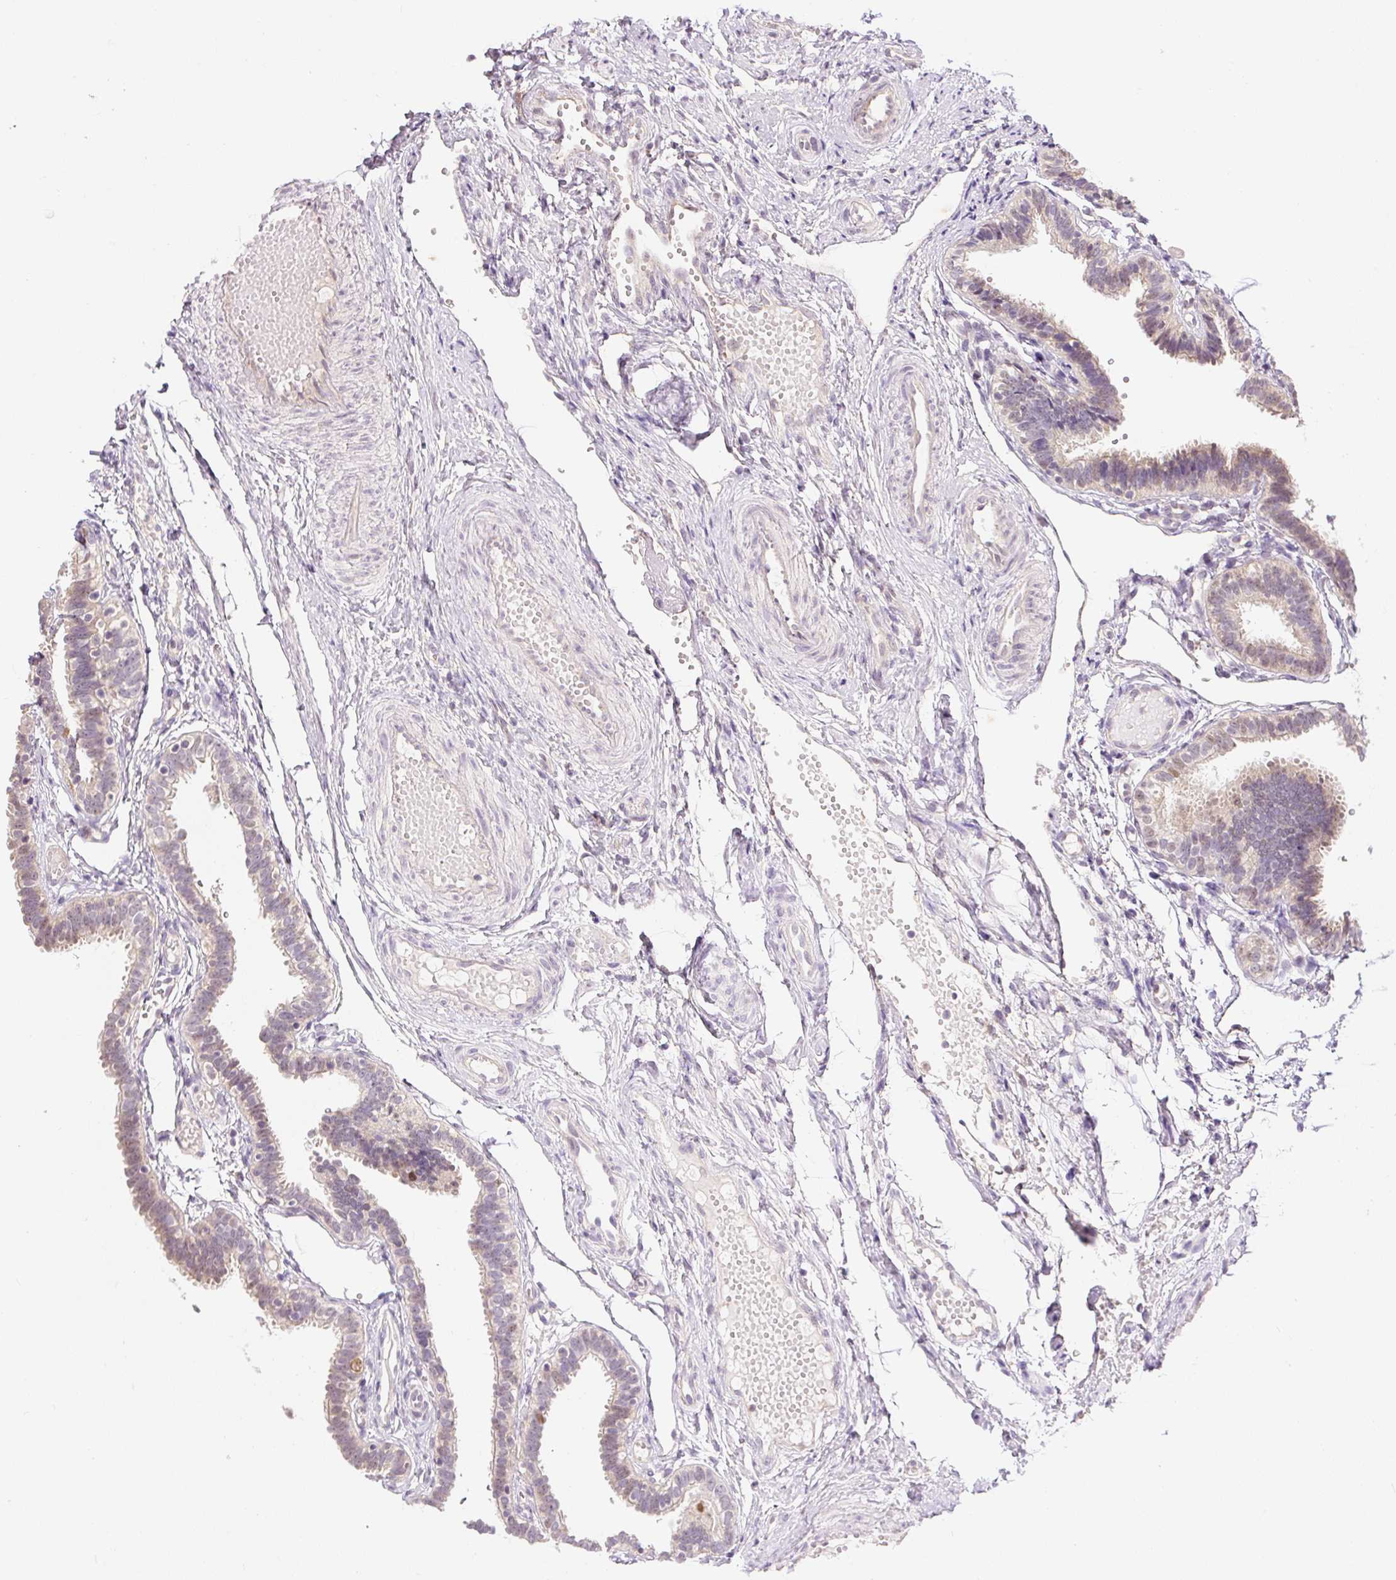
{"staining": {"intensity": "weak", "quantity": "25%-75%", "location": "nuclear"}, "tissue": "fallopian tube", "cell_type": "Glandular cells", "image_type": "normal", "snomed": [{"axis": "morphology", "description": "Normal tissue, NOS"}, {"axis": "topography", "description": "Fallopian tube"}], "caption": "There is low levels of weak nuclear staining in glandular cells of unremarkable fallopian tube, as demonstrated by immunohistochemical staining (brown color).", "gene": "RACGAP1", "patient": {"sex": "female", "age": 37}}